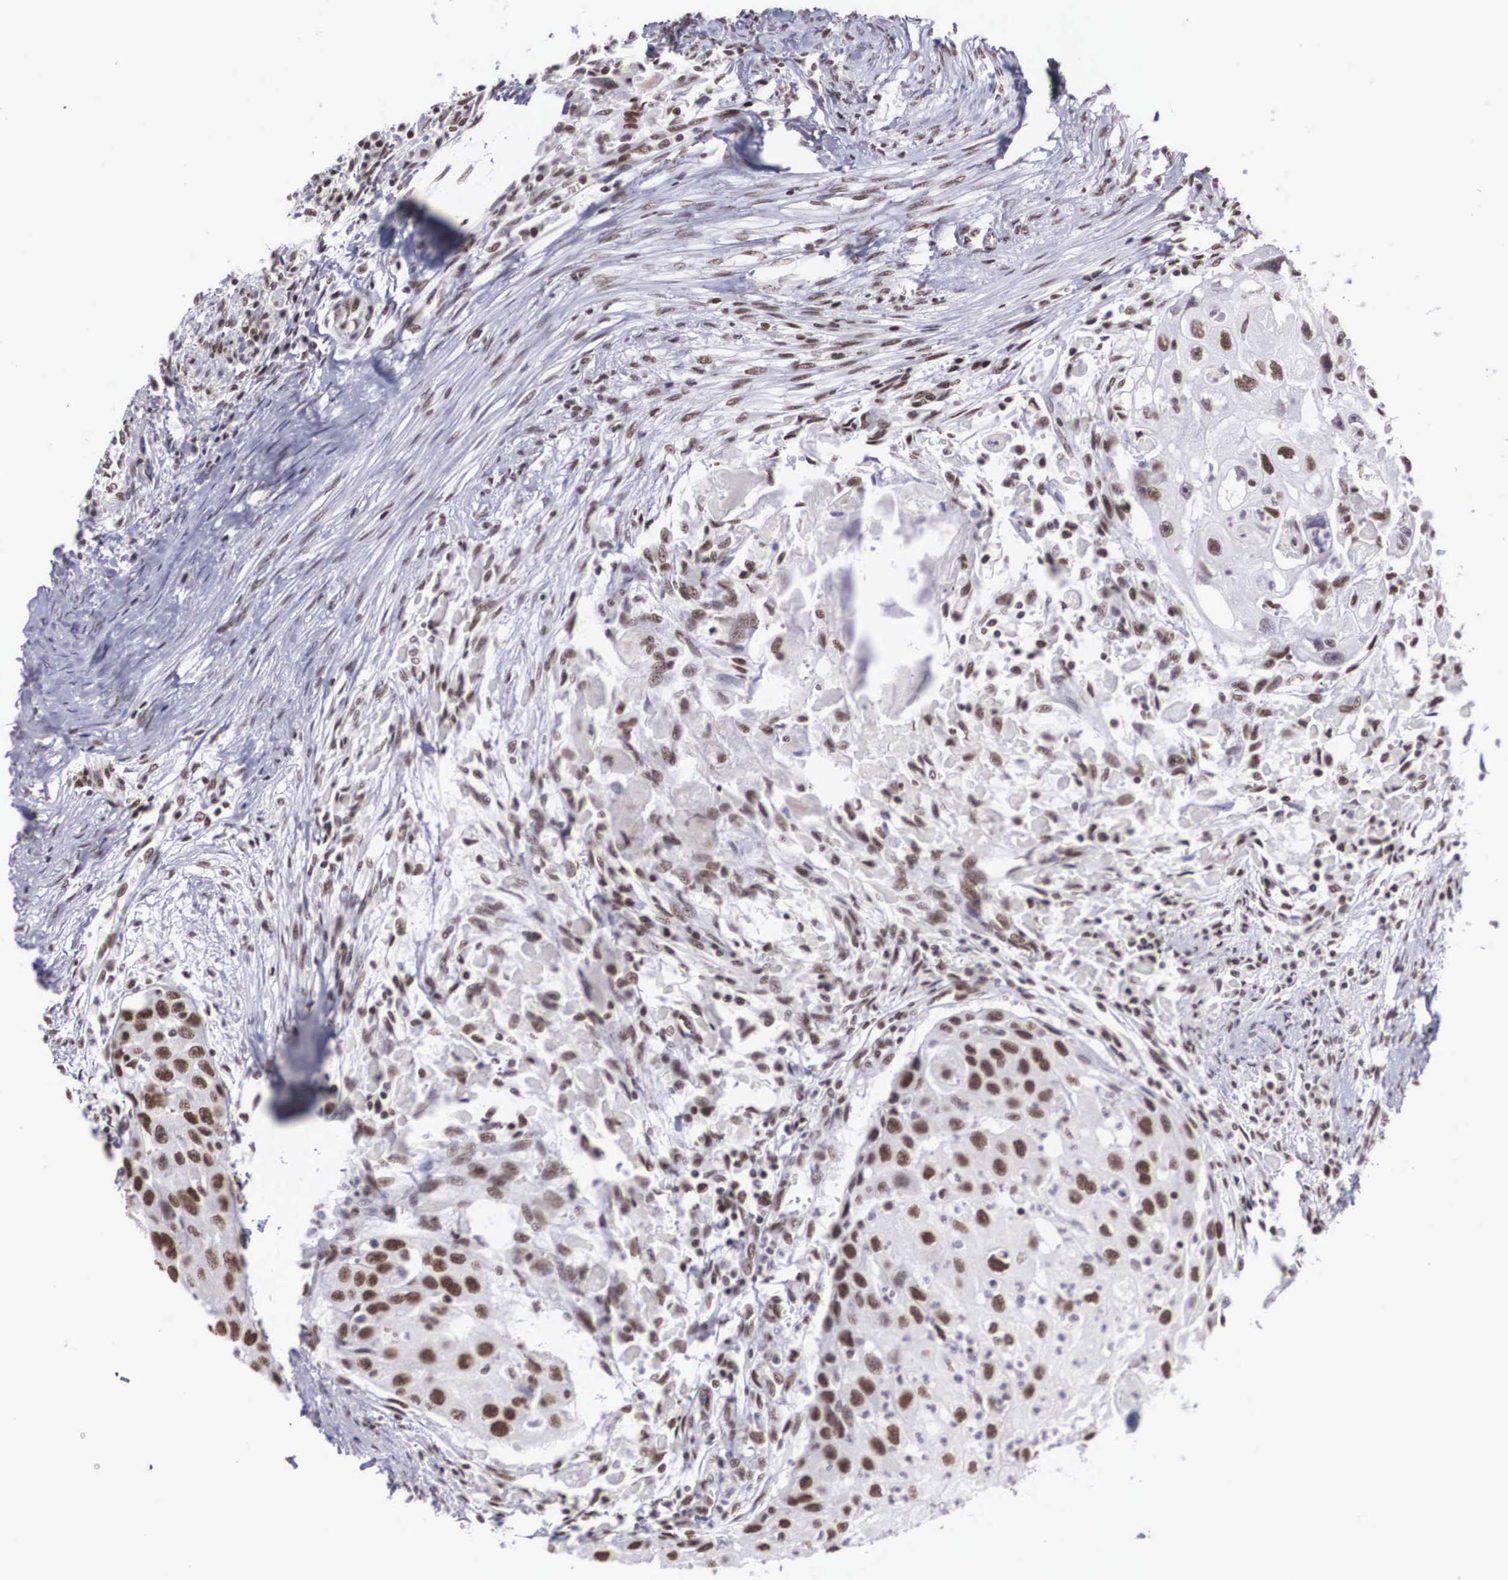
{"staining": {"intensity": "moderate", "quantity": ">75%", "location": "nuclear"}, "tissue": "head and neck cancer", "cell_type": "Tumor cells", "image_type": "cancer", "snomed": [{"axis": "morphology", "description": "Squamous cell carcinoma, NOS"}, {"axis": "topography", "description": "Head-Neck"}], "caption": "A histopathology image showing moderate nuclear positivity in about >75% of tumor cells in head and neck cancer, as visualized by brown immunohistochemical staining.", "gene": "CSTF2", "patient": {"sex": "male", "age": 64}}